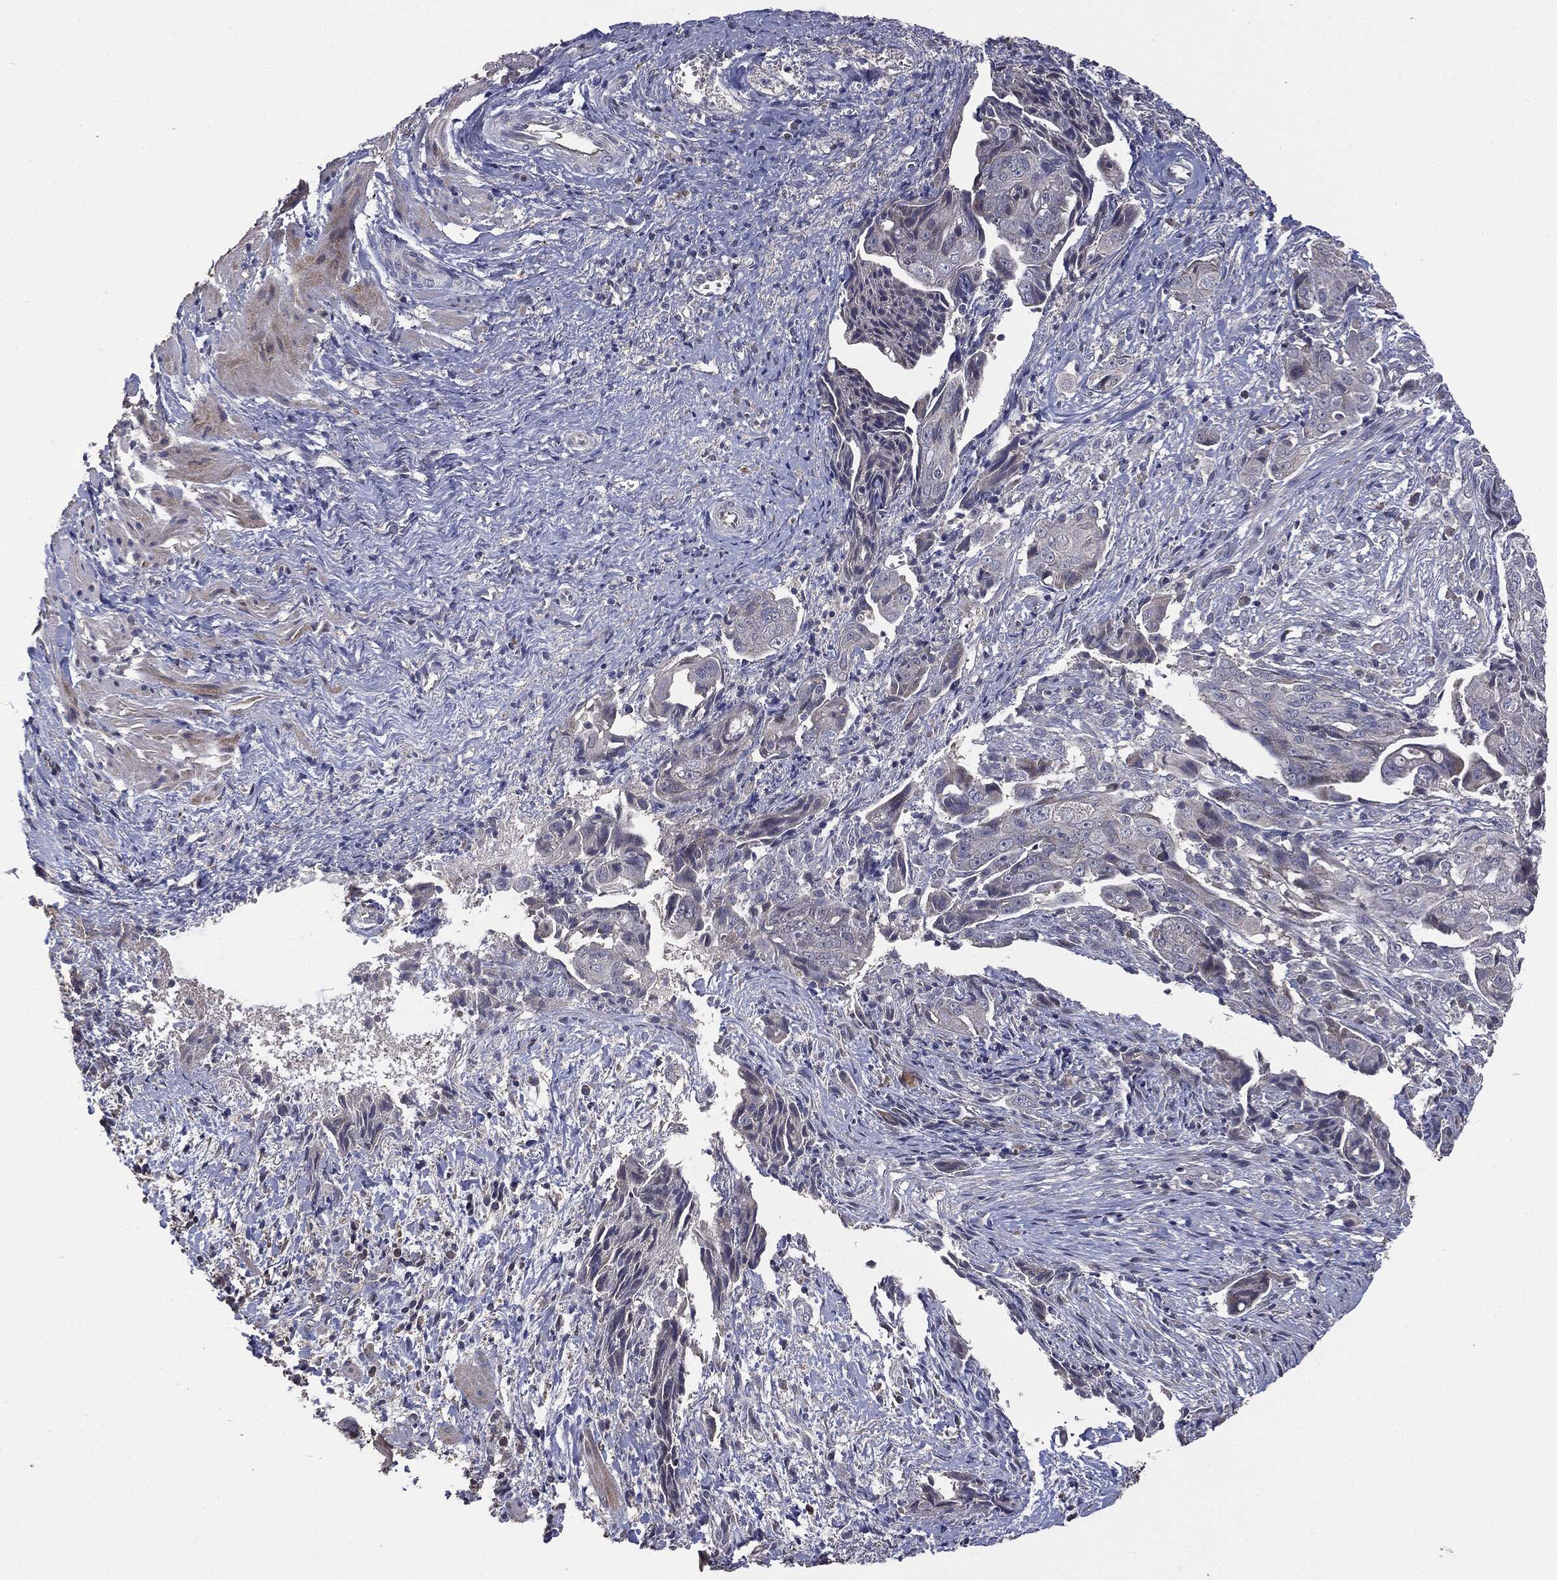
{"staining": {"intensity": "negative", "quantity": "none", "location": "none"}, "tissue": "ovarian cancer", "cell_type": "Tumor cells", "image_type": "cancer", "snomed": [{"axis": "morphology", "description": "Carcinoma, endometroid"}, {"axis": "topography", "description": "Ovary"}], "caption": "A photomicrograph of ovarian endometroid carcinoma stained for a protein displays no brown staining in tumor cells.", "gene": "MTOR", "patient": {"sex": "female", "age": 70}}